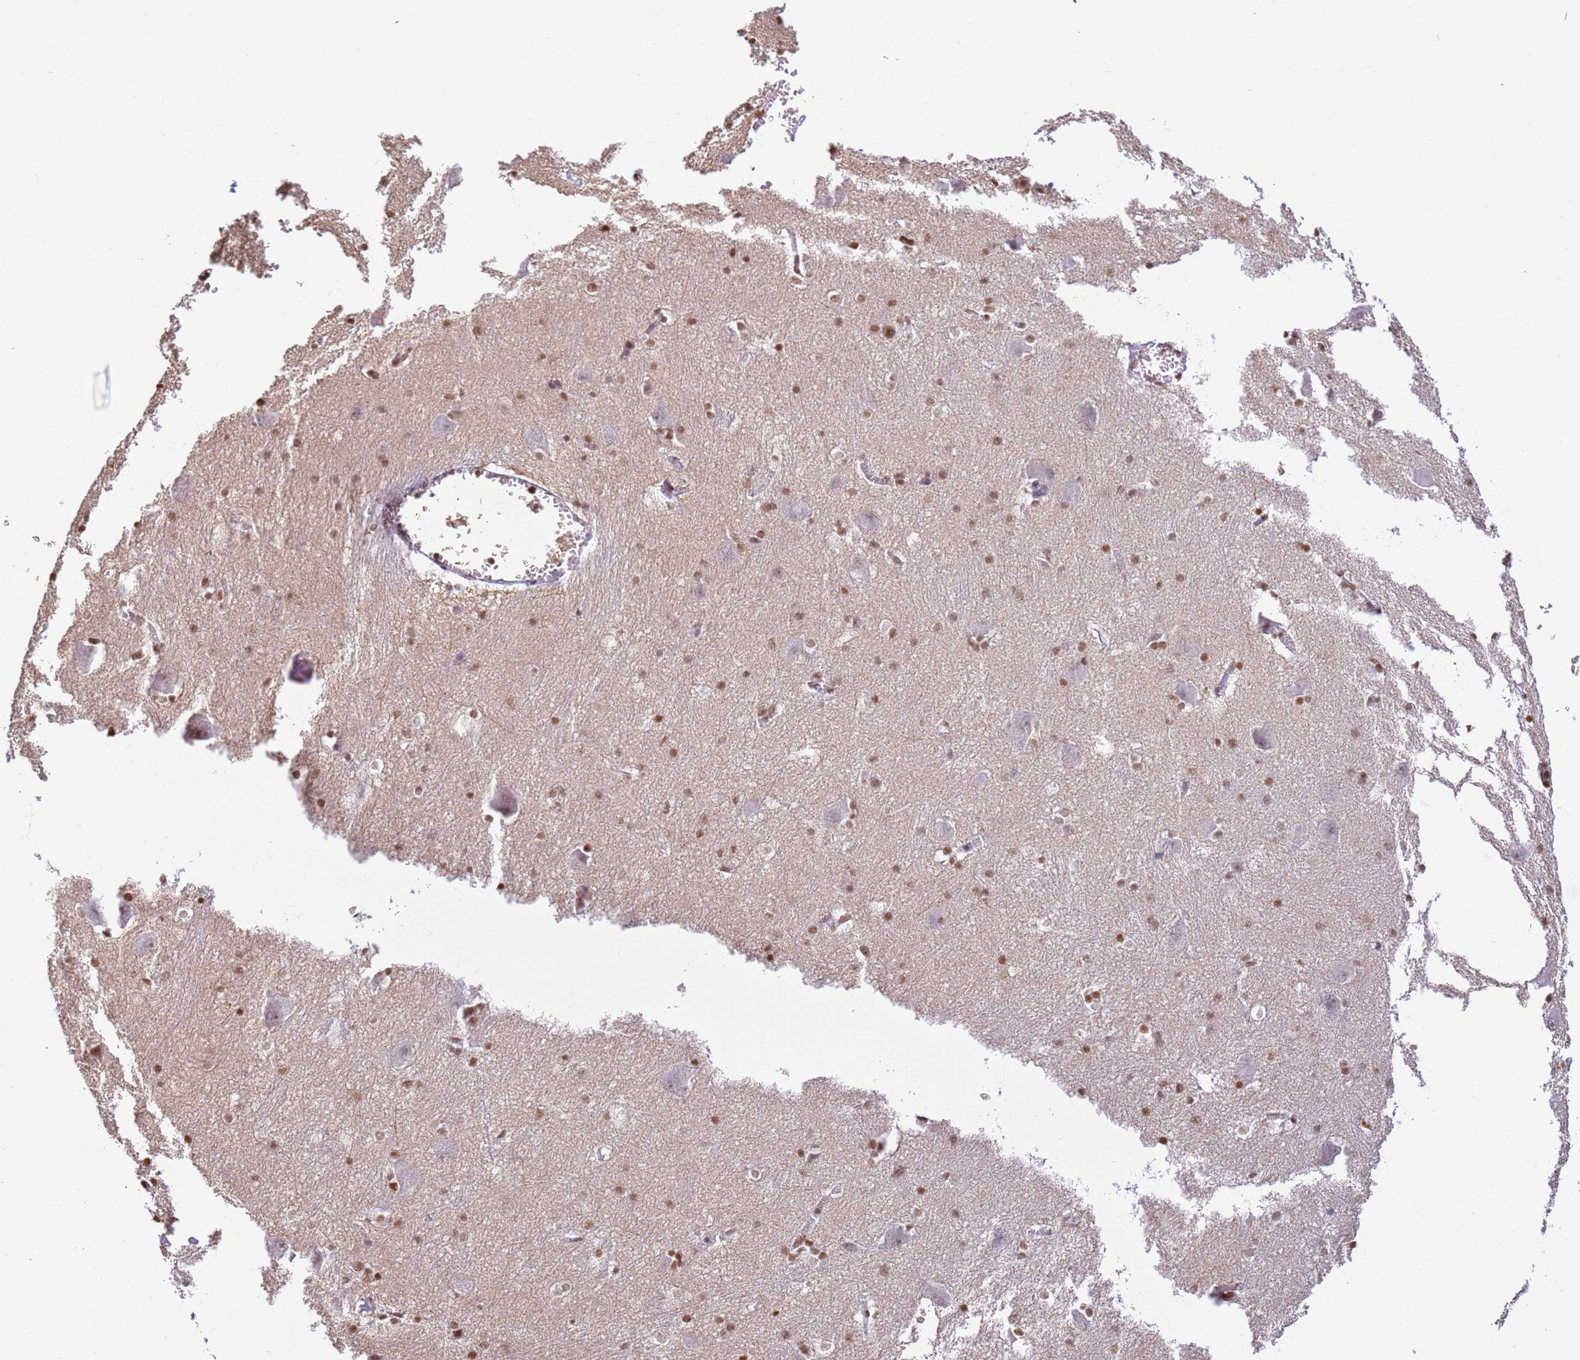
{"staining": {"intensity": "moderate", "quantity": ">75%", "location": "cytoplasmic/membranous,nuclear"}, "tissue": "caudate", "cell_type": "Glial cells", "image_type": "normal", "snomed": [{"axis": "morphology", "description": "Normal tissue, NOS"}, {"axis": "topography", "description": "Lateral ventricle wall"}], "caption": "Immunohistochemical staining of normal caudate displays >75% levels of moderate cytoplasmic/membranous,nuclear protein positivity in approximately >75% of glial cells. Nuclei are stained in blue.", "gene": "SNX20", "patient": {"sex": "male", "age": 37}}